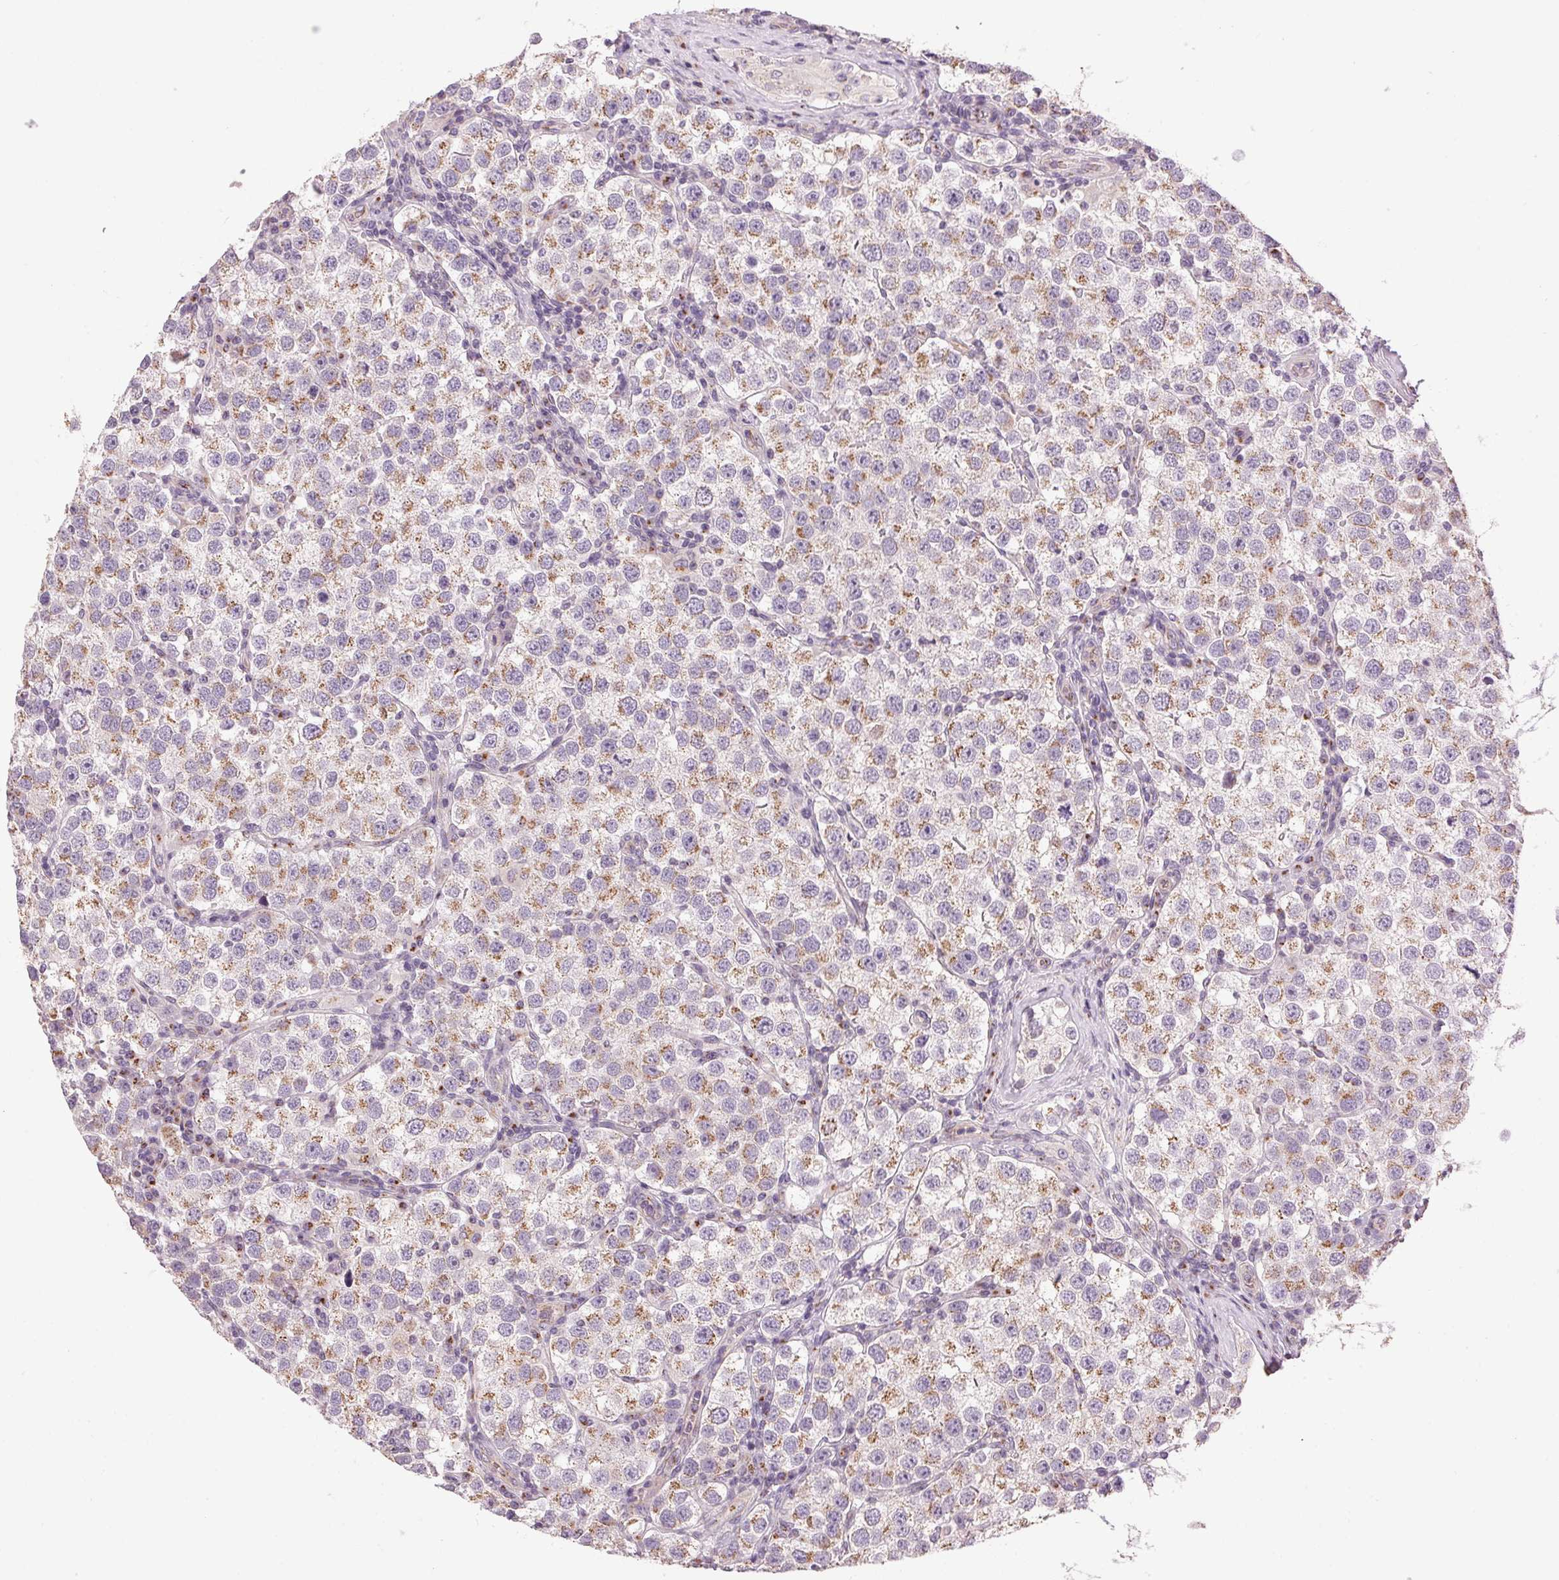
{"staining": {"intensity": "moderate", "quantity": "25%-75%", "location": "cytoplasmic/membranous"}, "tissue": "testis cancer", "cell_type": "Tumor cells", "image_type": "cancer", "snomed": [{"axis": "morphology", "description": "Seminoma, NOS"}, {"axis": "topography", "description": "Testis"}], "caption": "Testis cancer stained with DAB IHC demonstrates medium levels of moderate cytoplasmic/membranous staining in about 25%-75% of tumor cells. The protein of interest is shown in brown color, while the nuclei are stained blue.", "gene": "GOLPH3", "patient": {"sex": "male", "age": 37}}